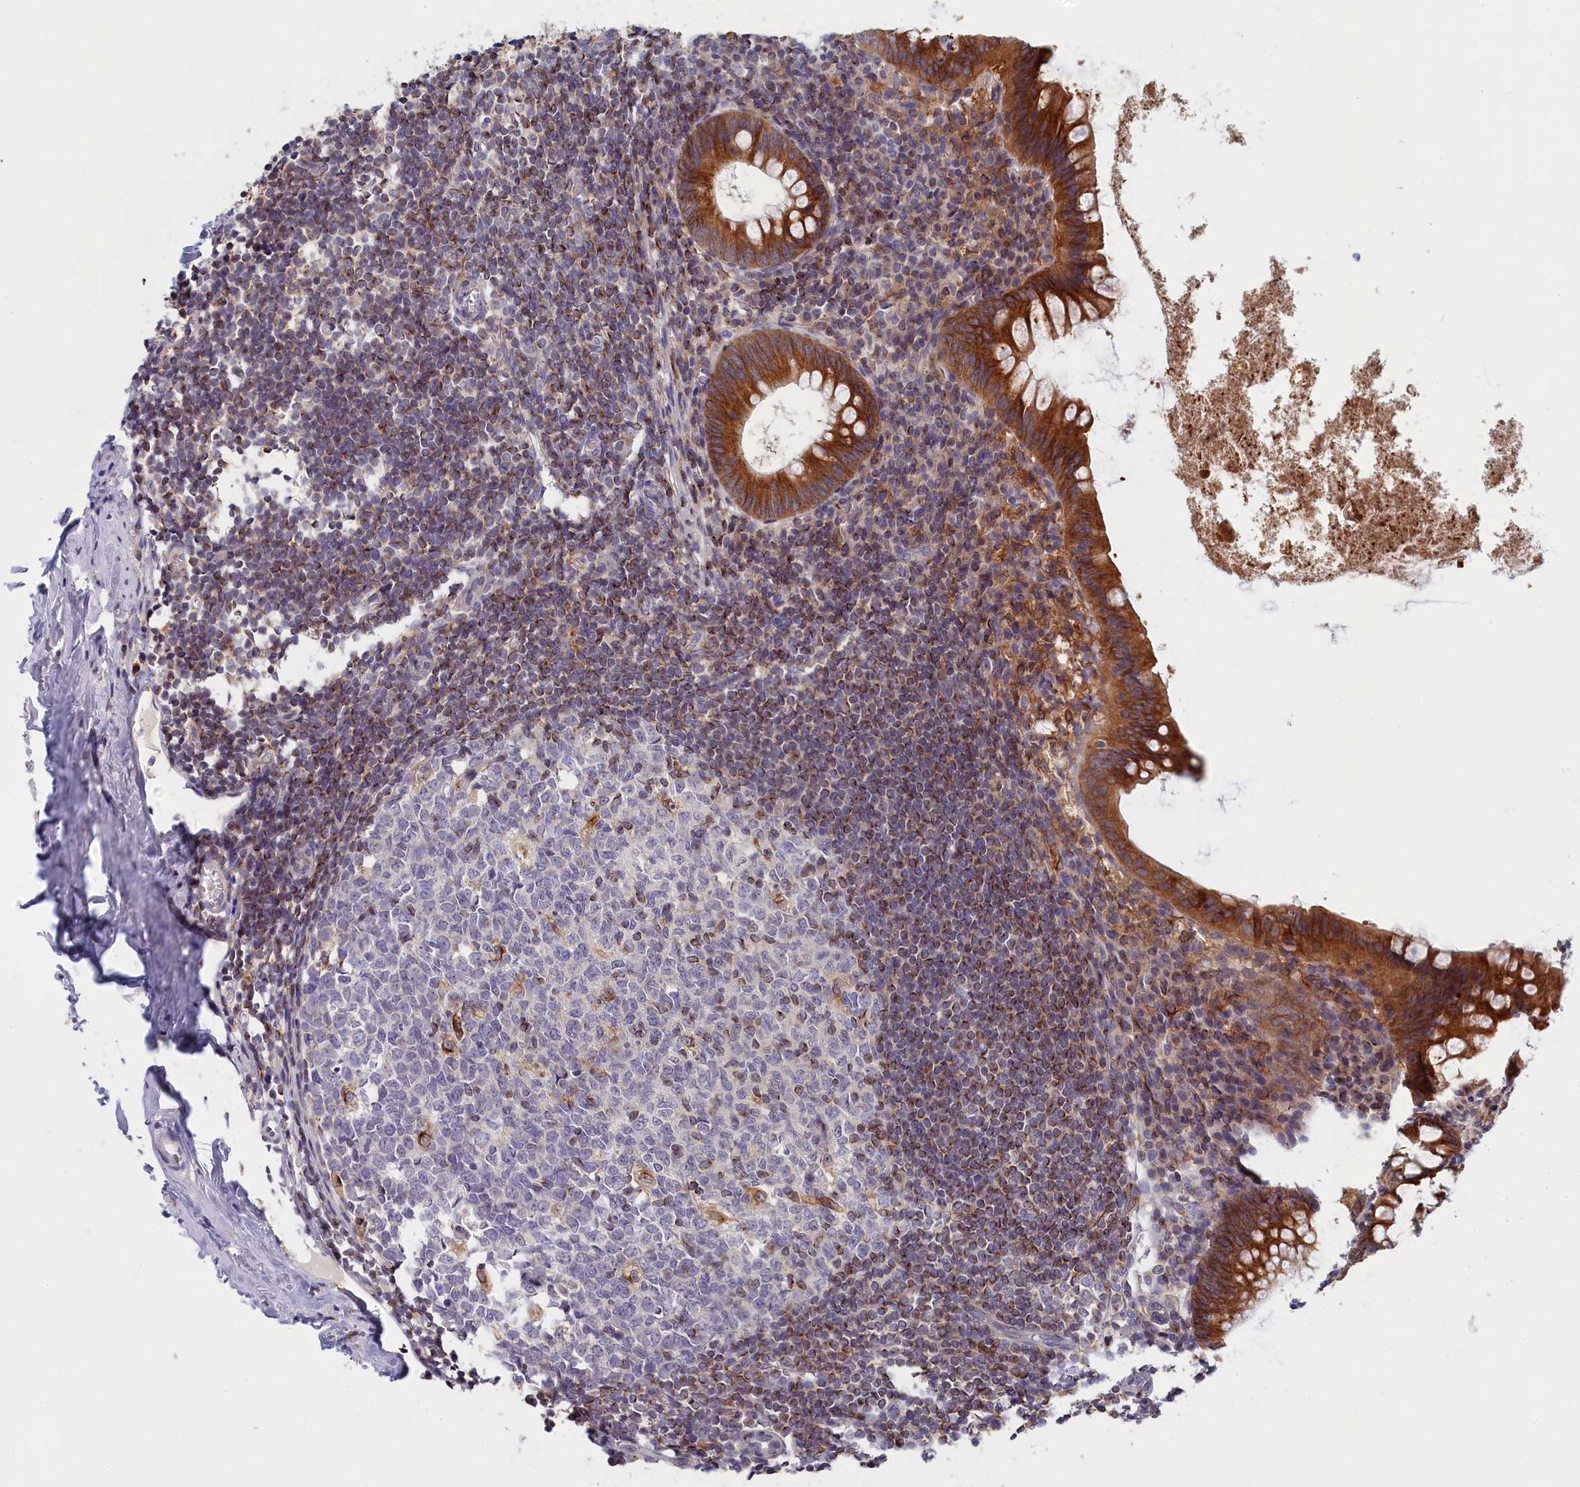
{"staining": {"intensity": "strong", "quantity": ">75%", "location": "cytoplasmic/membranous"}, "tissue": "appendix", "cell_type": "Glandular cells", "image_type": "normal", "snomed": [{"axis": "morphology", "description": "Normal tissue, NOS"}, {"axis": "topography", "description": "Appendix"}], "caption": "Immunohistochemistry (IHC) micrograph of normal human appendix stained for a protein (brown), which reveals high levels of strong cytoplasmic/membranous staining in about >75% of glandular cells.", "gene": "NOL10", "patient": {"sex": "female", "age": 51}}